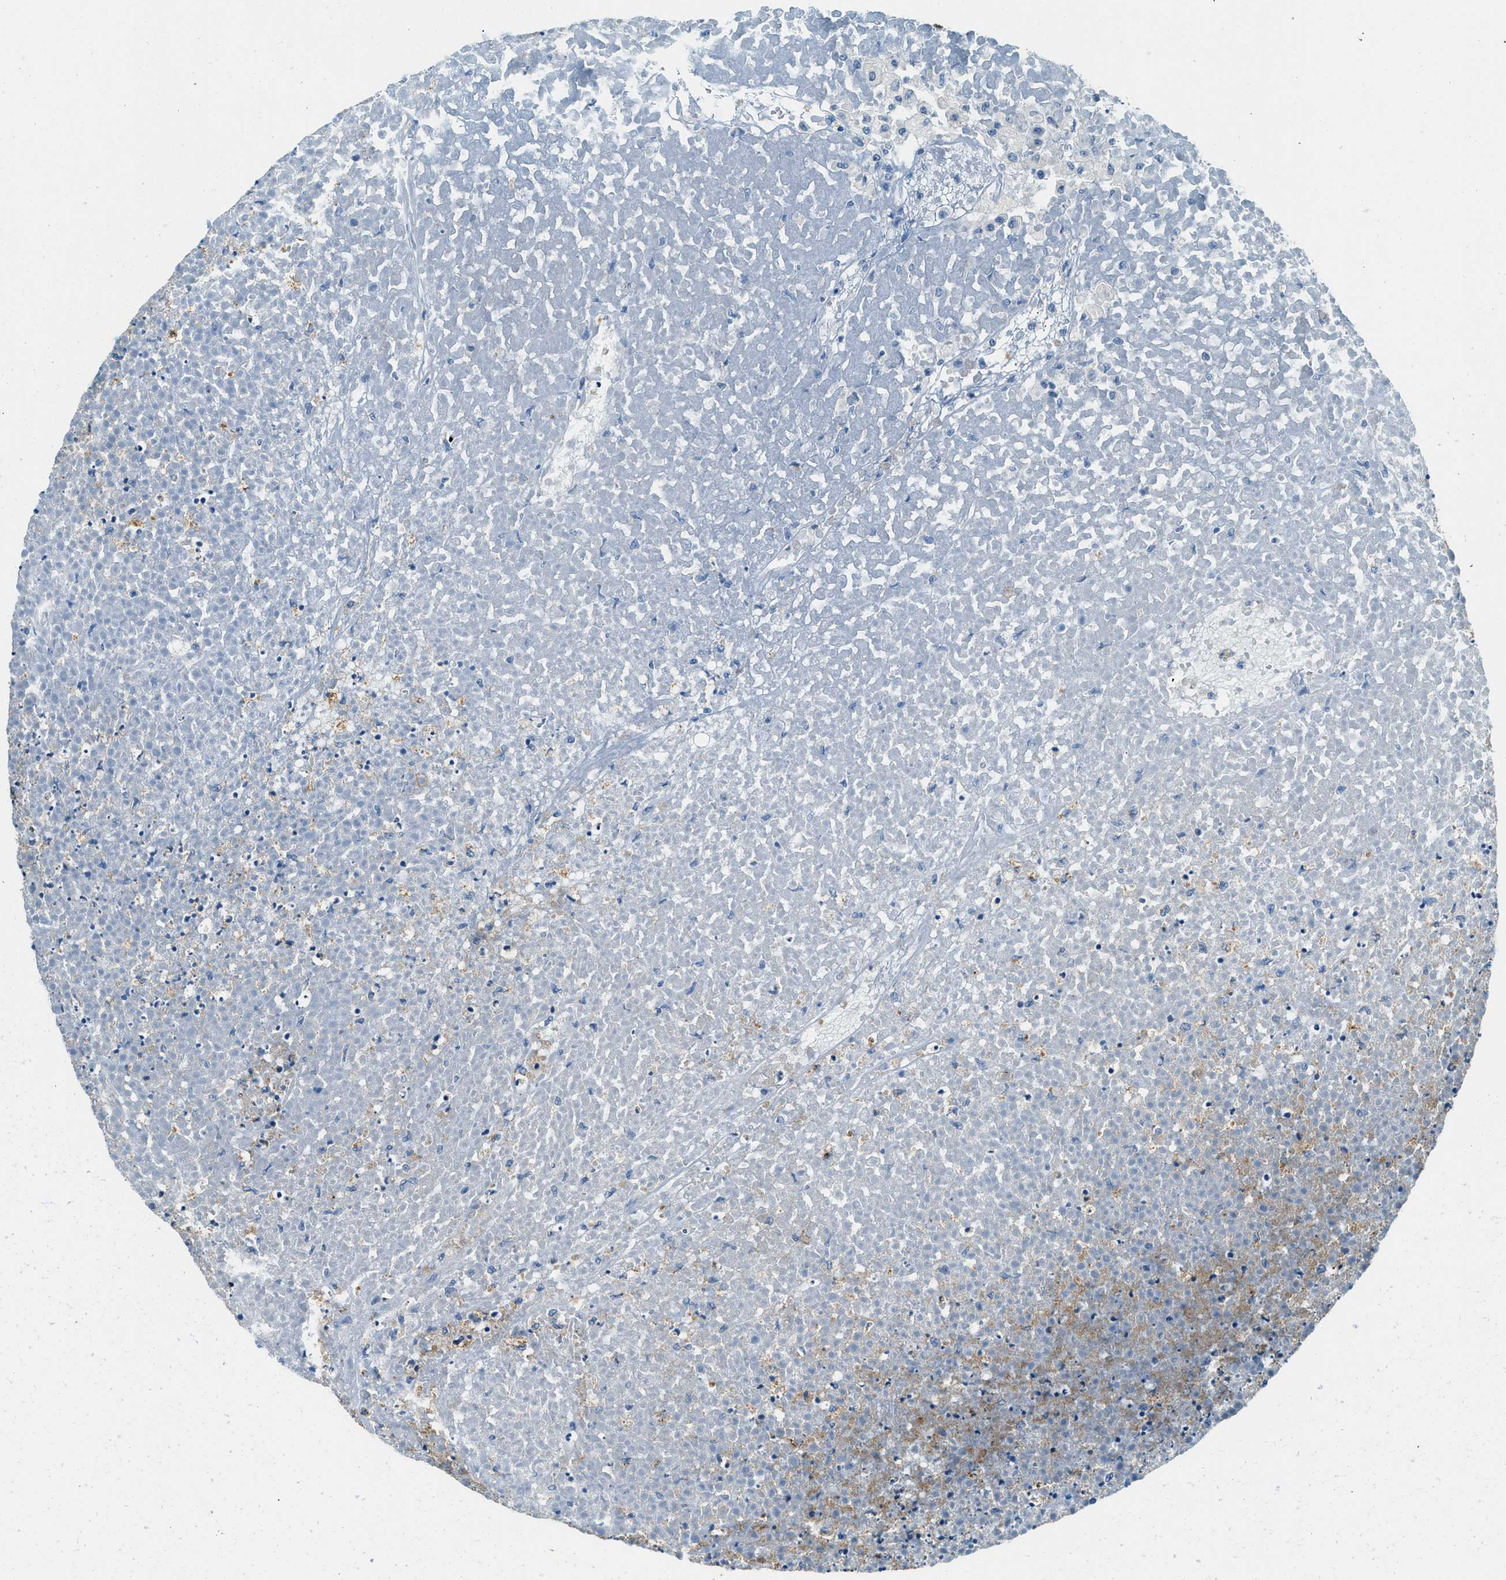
{"staining": {"intensity": "negative", "quantity": "none", "location": "none"}, "tissue": "testis cancer", "cell_type": "Tumor cells", "image_type": "cancer", "snomed": [{"axis": "morphology", "description": "Seminoma, NOS"}, {"axis": "topography", "description": "Testis"}], "caption": "Immunohistochemistry micrograph of neoplastic tissue: testis cancer stained with DAB (3,3'-diaminobenzidine) demonstrates no significant protein positivity in tumor cells.", "gene": "ZNF367", "patient": {"sex": "male", "age": 59}}